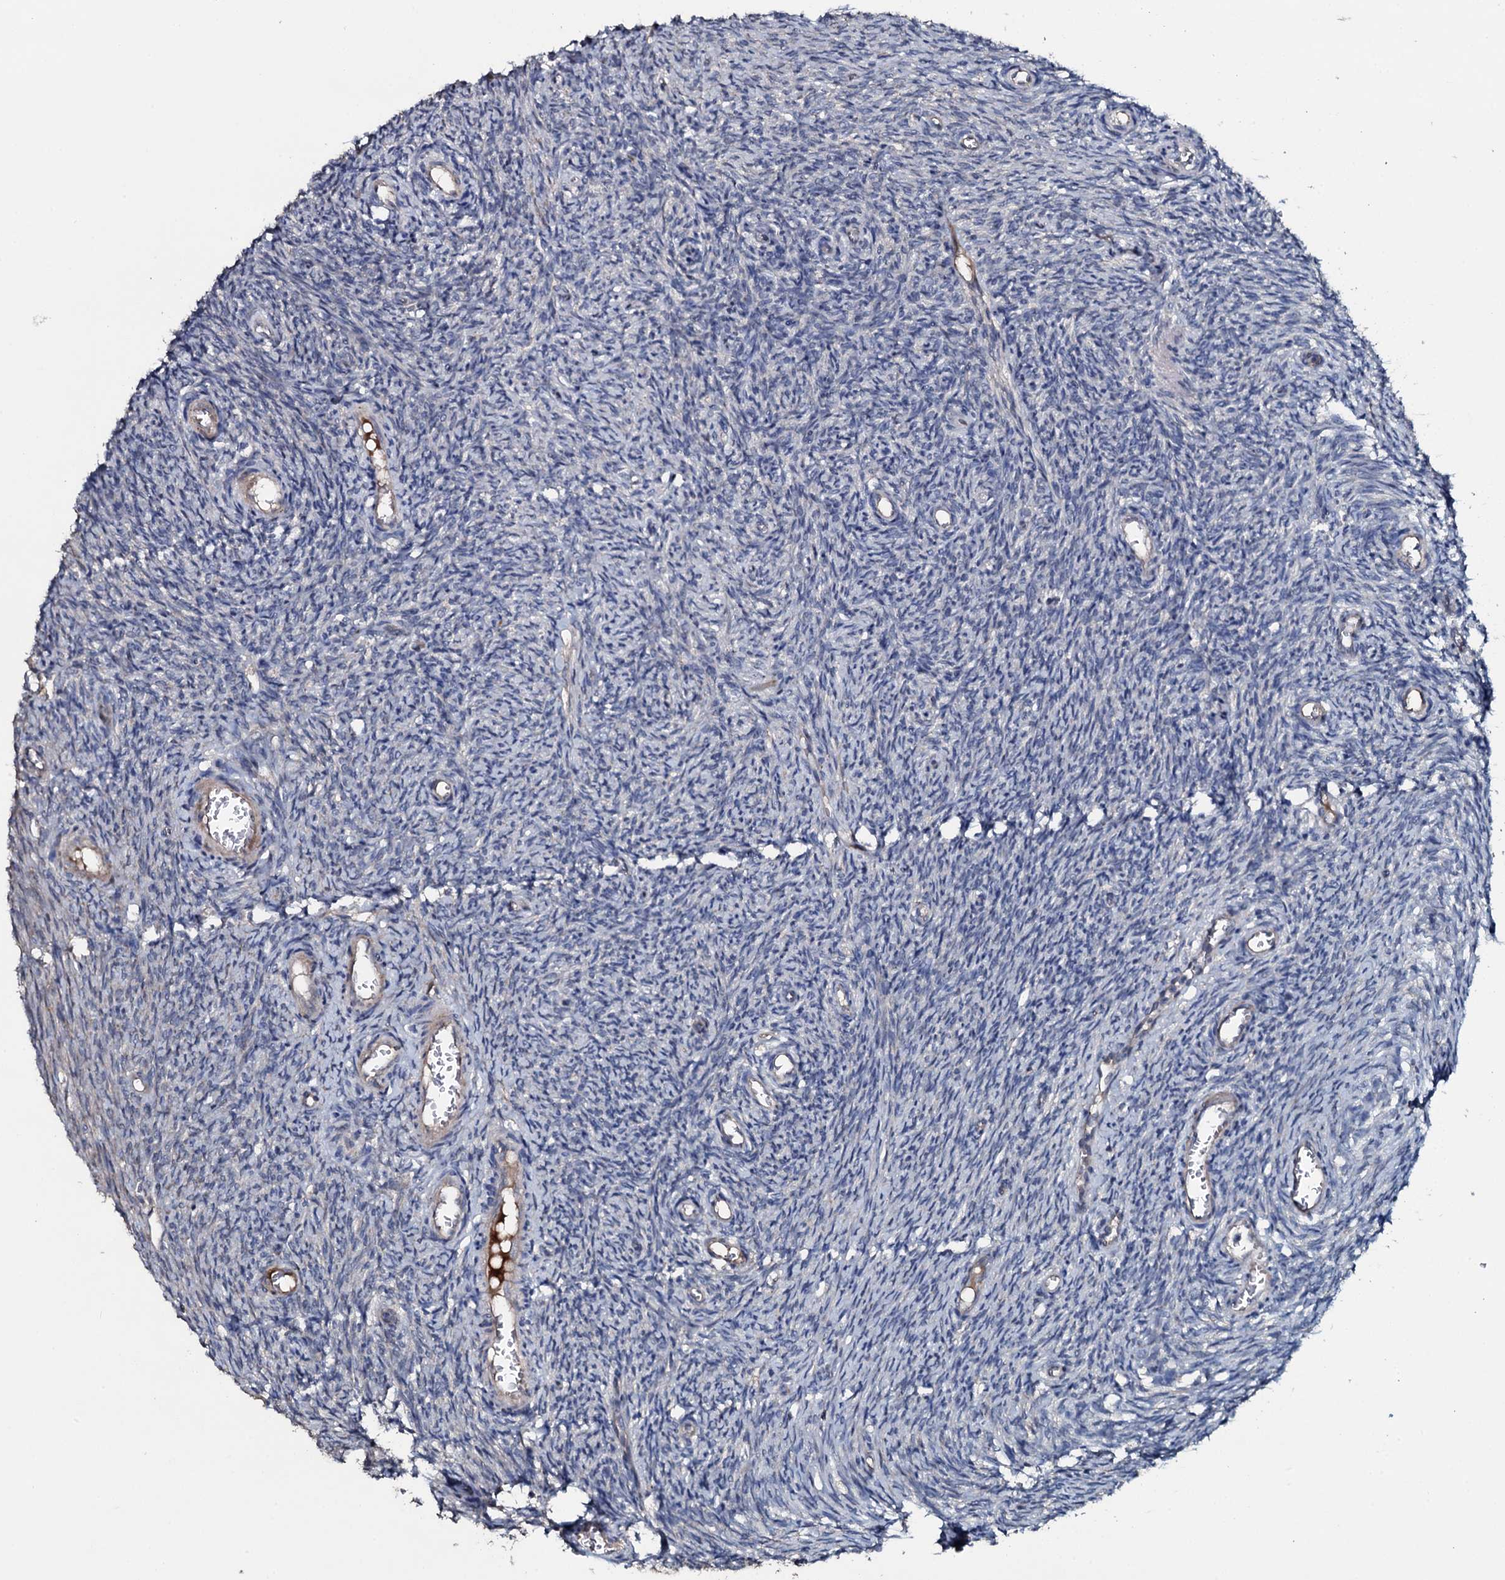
{"staining": {"intensity": "negative", "quantity": "none", "location": "none"}, "tissue": "ovary", "cell_type": "Ovarian stroma cells", "image_type": "normal", "snomed": [{"axis": "morphology", "description": "Normal tissue, NOS"}, {"axis": "topography", "description": "Ovary"}], "caption": "Human ovary stained for a protein using immunohistochemistry (IHC) demonstrates no staining in ovarian stroma cells.", "gene": "IL12B", "patient": {"sex": "female", "age": 44}}